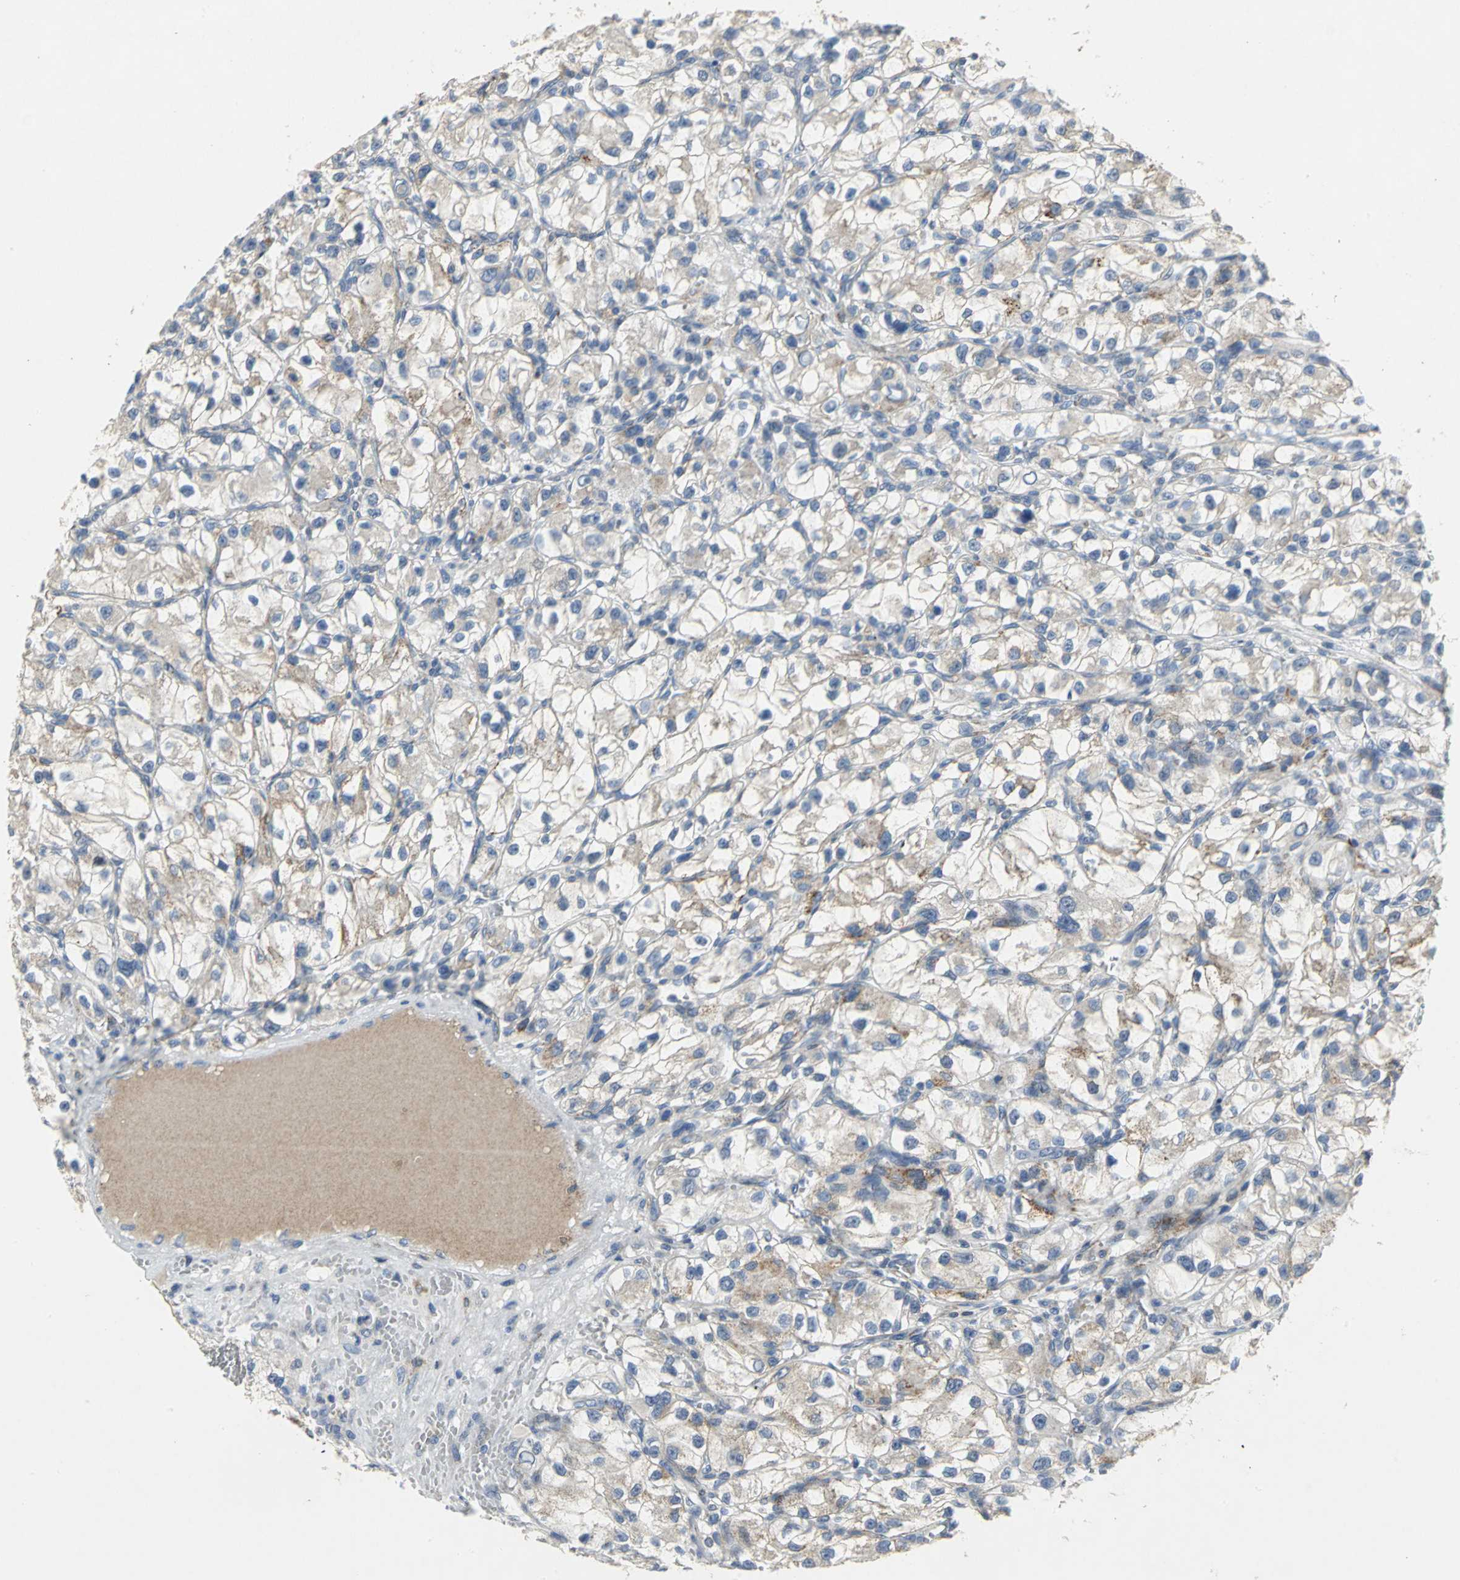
{"staining": {"intensity": "weak", "quantity": "<25%", "location": "cytoplasmic/membranous"}, "tissue": "renal cancer", "cell_type": "Tumor cells", "image_type": "cancer", "snomed": [{"axis": "morphology", "description": "Adenocarcinoma, NOS"}, {"axis": "topography", "description": "Kidney"}], "caption": "The image demonstrates no significant expression in tumor cells of renal cancer (adenocarcinoma).", "gene": "SPPL2B", "patient": {"sex": "female", "age": 57}}